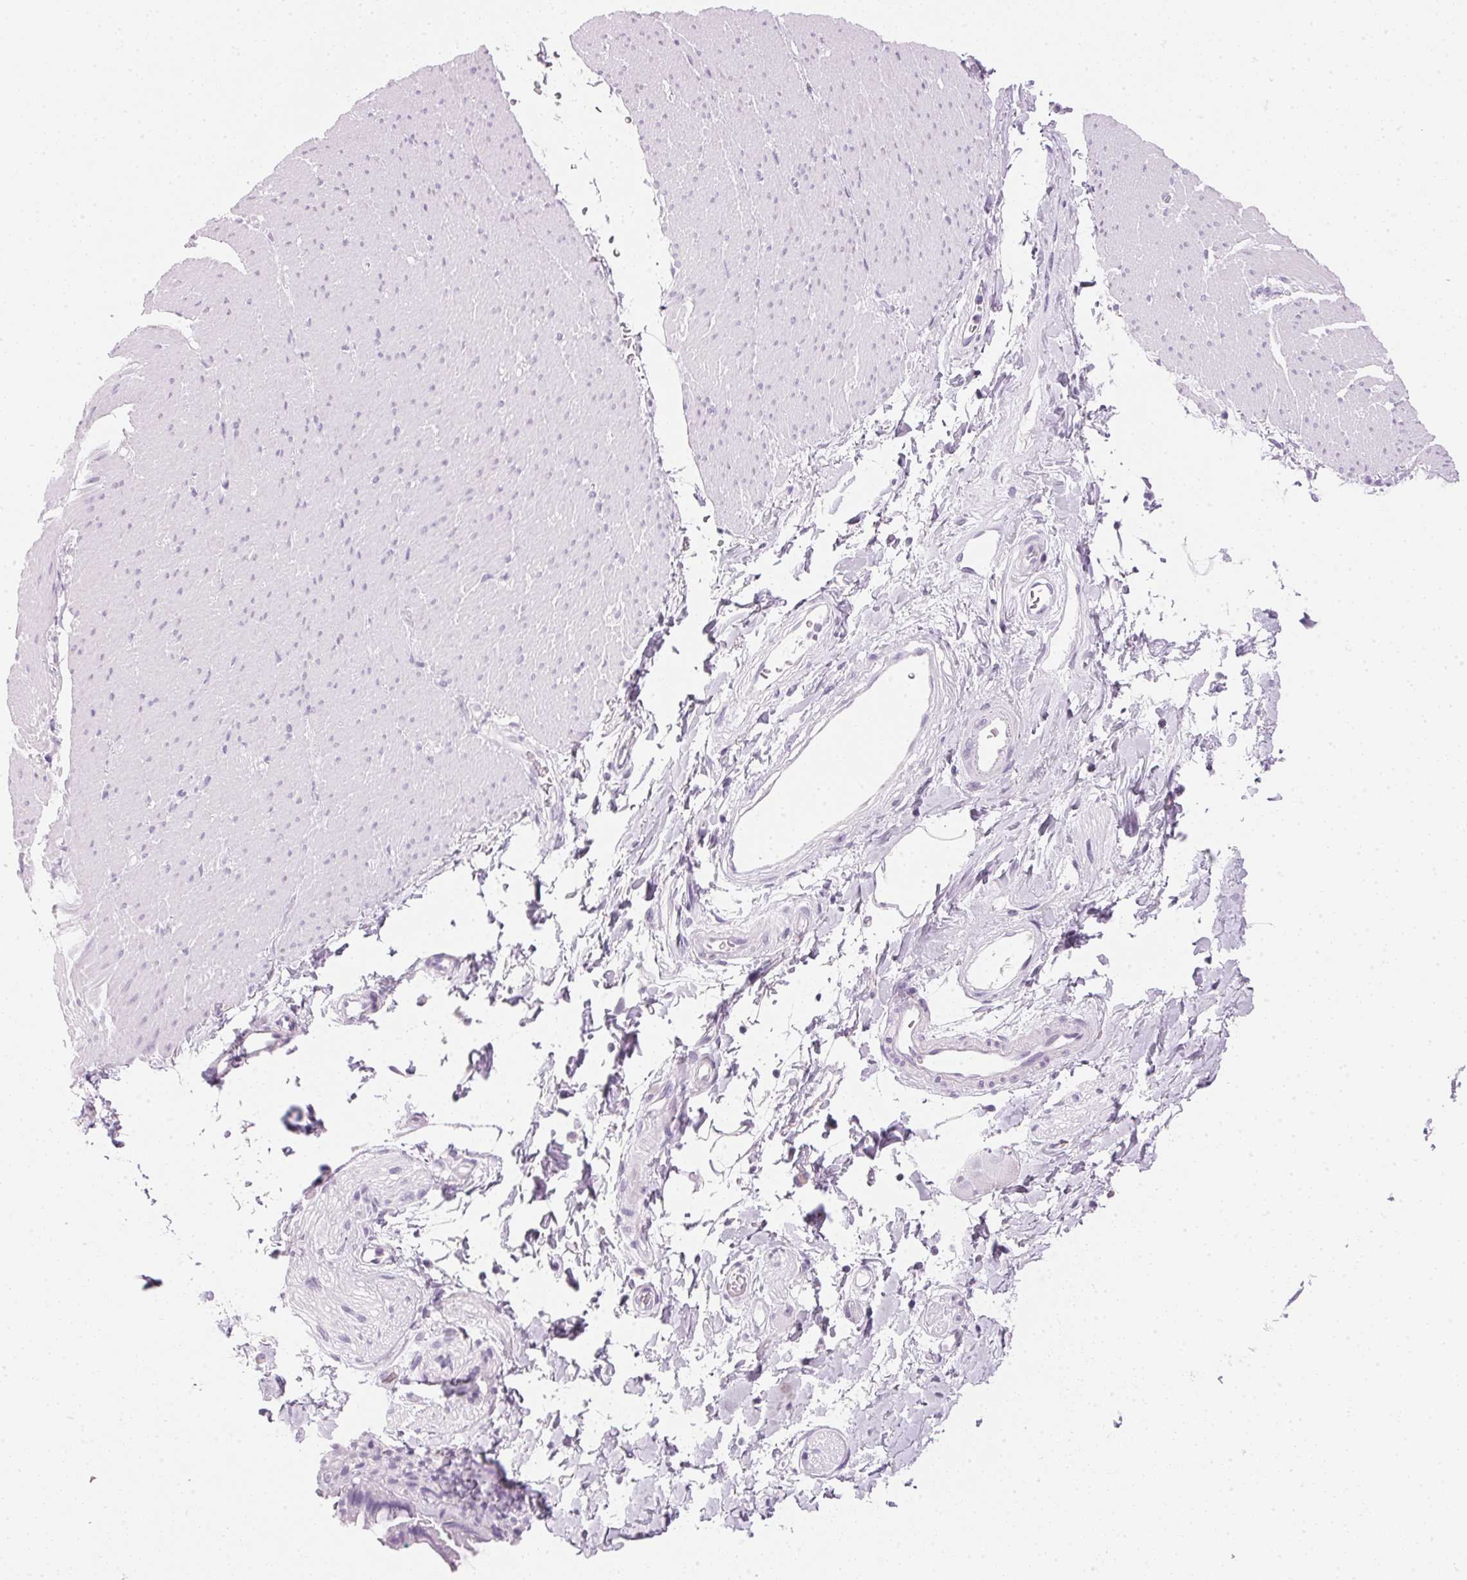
{"staining": {"intensity": "negative", "quantity": "none", "location": "none"}, "tissue": "smooth muscle", "cell_type": "Smooth muscle cells", "image_type": "normal", "snomed": [{"axis": "morphology", "description": "Normal tissue, NOS"}, {"axis": "topography", "description": "Smooth muscle"}, {"axis": "topography", "description": "Rectum"}], "caption": "Smooth muscle cells are negative for brown protein staining in normal smooth muscle. (DAB immunohistochemistry, high magnification).", "gene": "IGFBP1", "patient": {"sex": "male", "age": 53}}